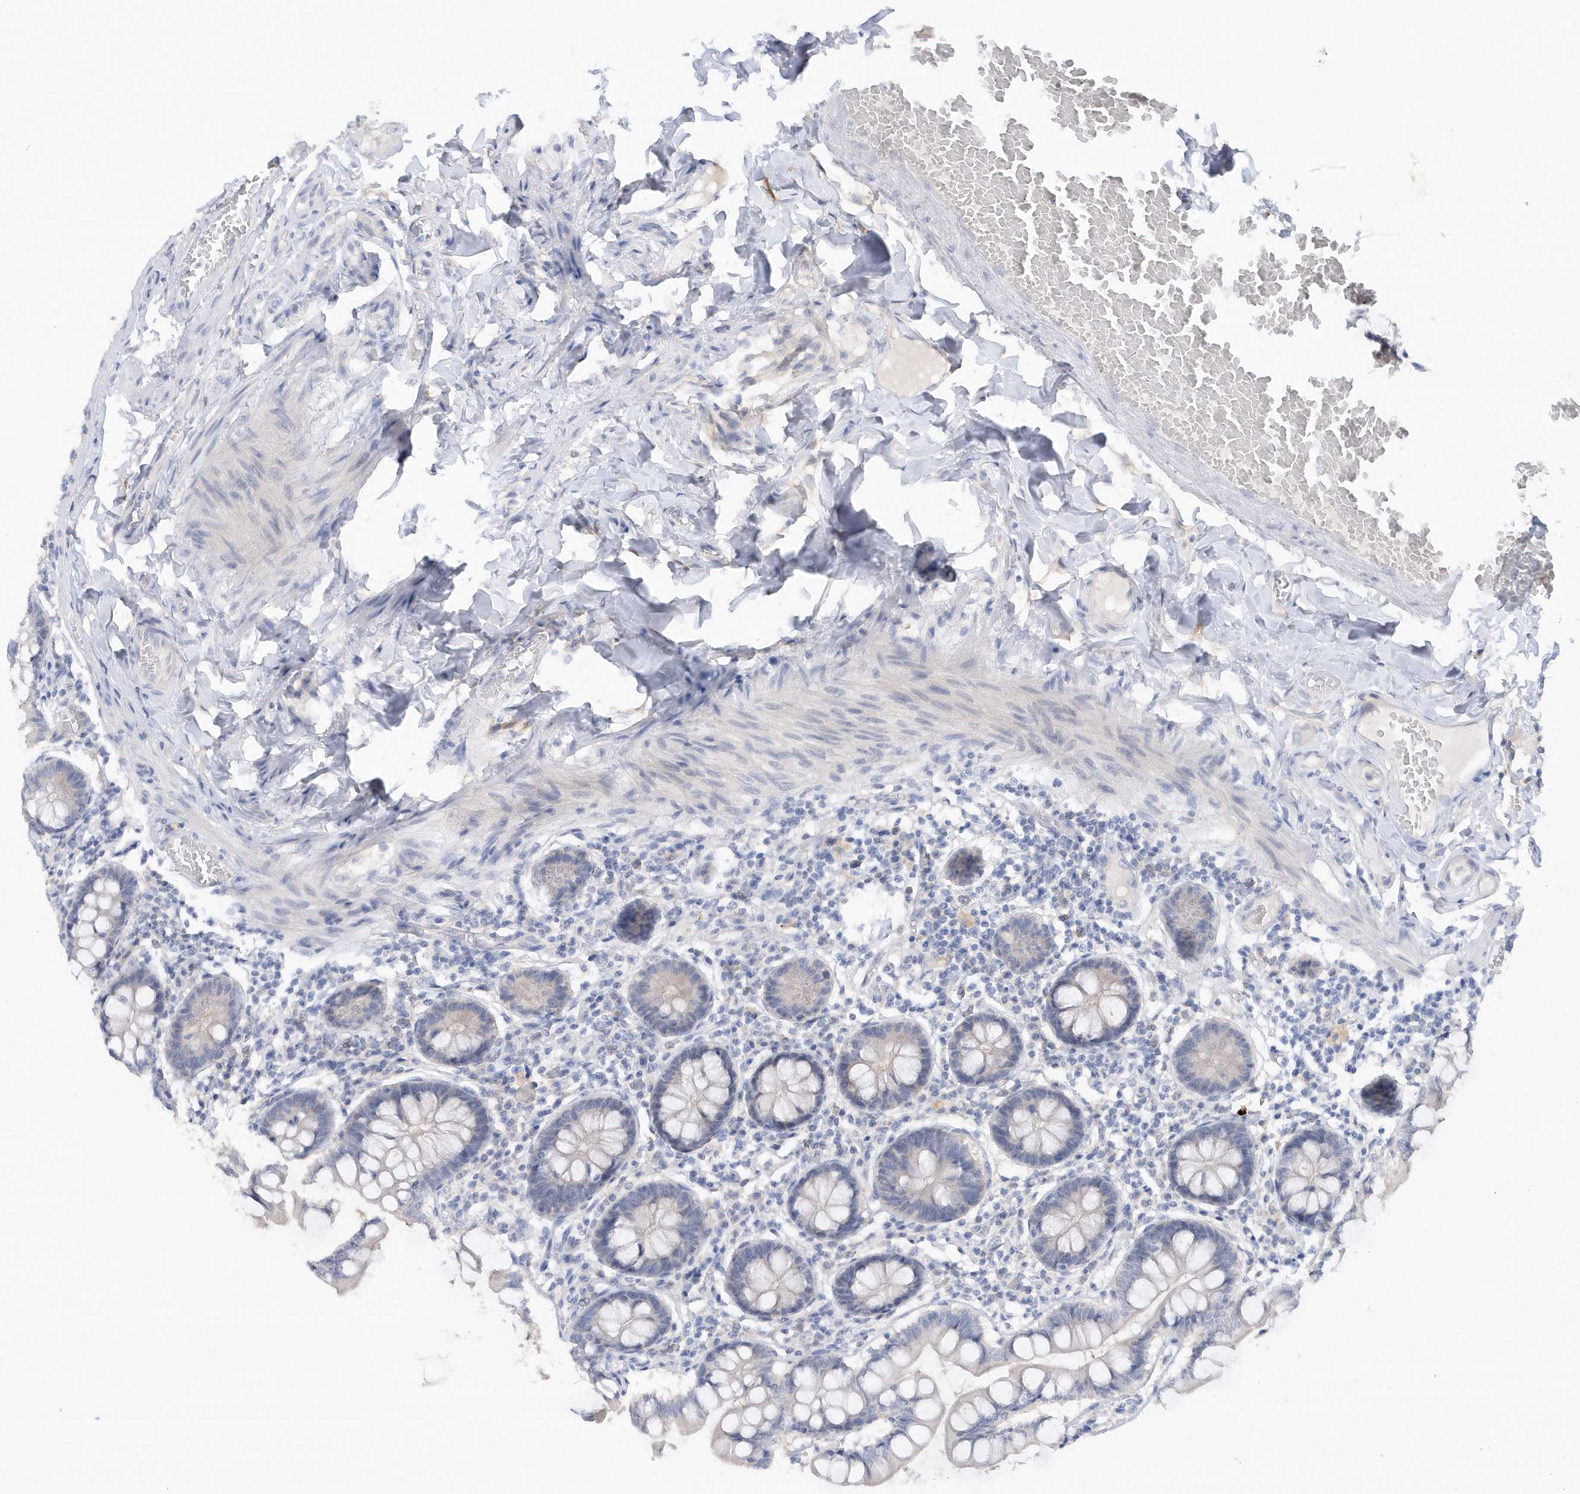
{"staining": {"intensity": "negative", "quantity": "none", "location": "none"}, "tissue": "small intestine", "cell_type": "Glandular cells", "image_type": "normal", "snomed": [{"axis": "morphology", "description": "Normal tissue, NOS"}, {"axis": "topography", "description": "Small intestine"}], "caption": "This micrograph is of normal small intestine stained with immunohistochemistry to label a protein in brown with the nuclei are counter-stained blue. There is no positivity in glandular cells.", "gene": "RPEL1", "patient": {"sex": "male", "age": 41}}